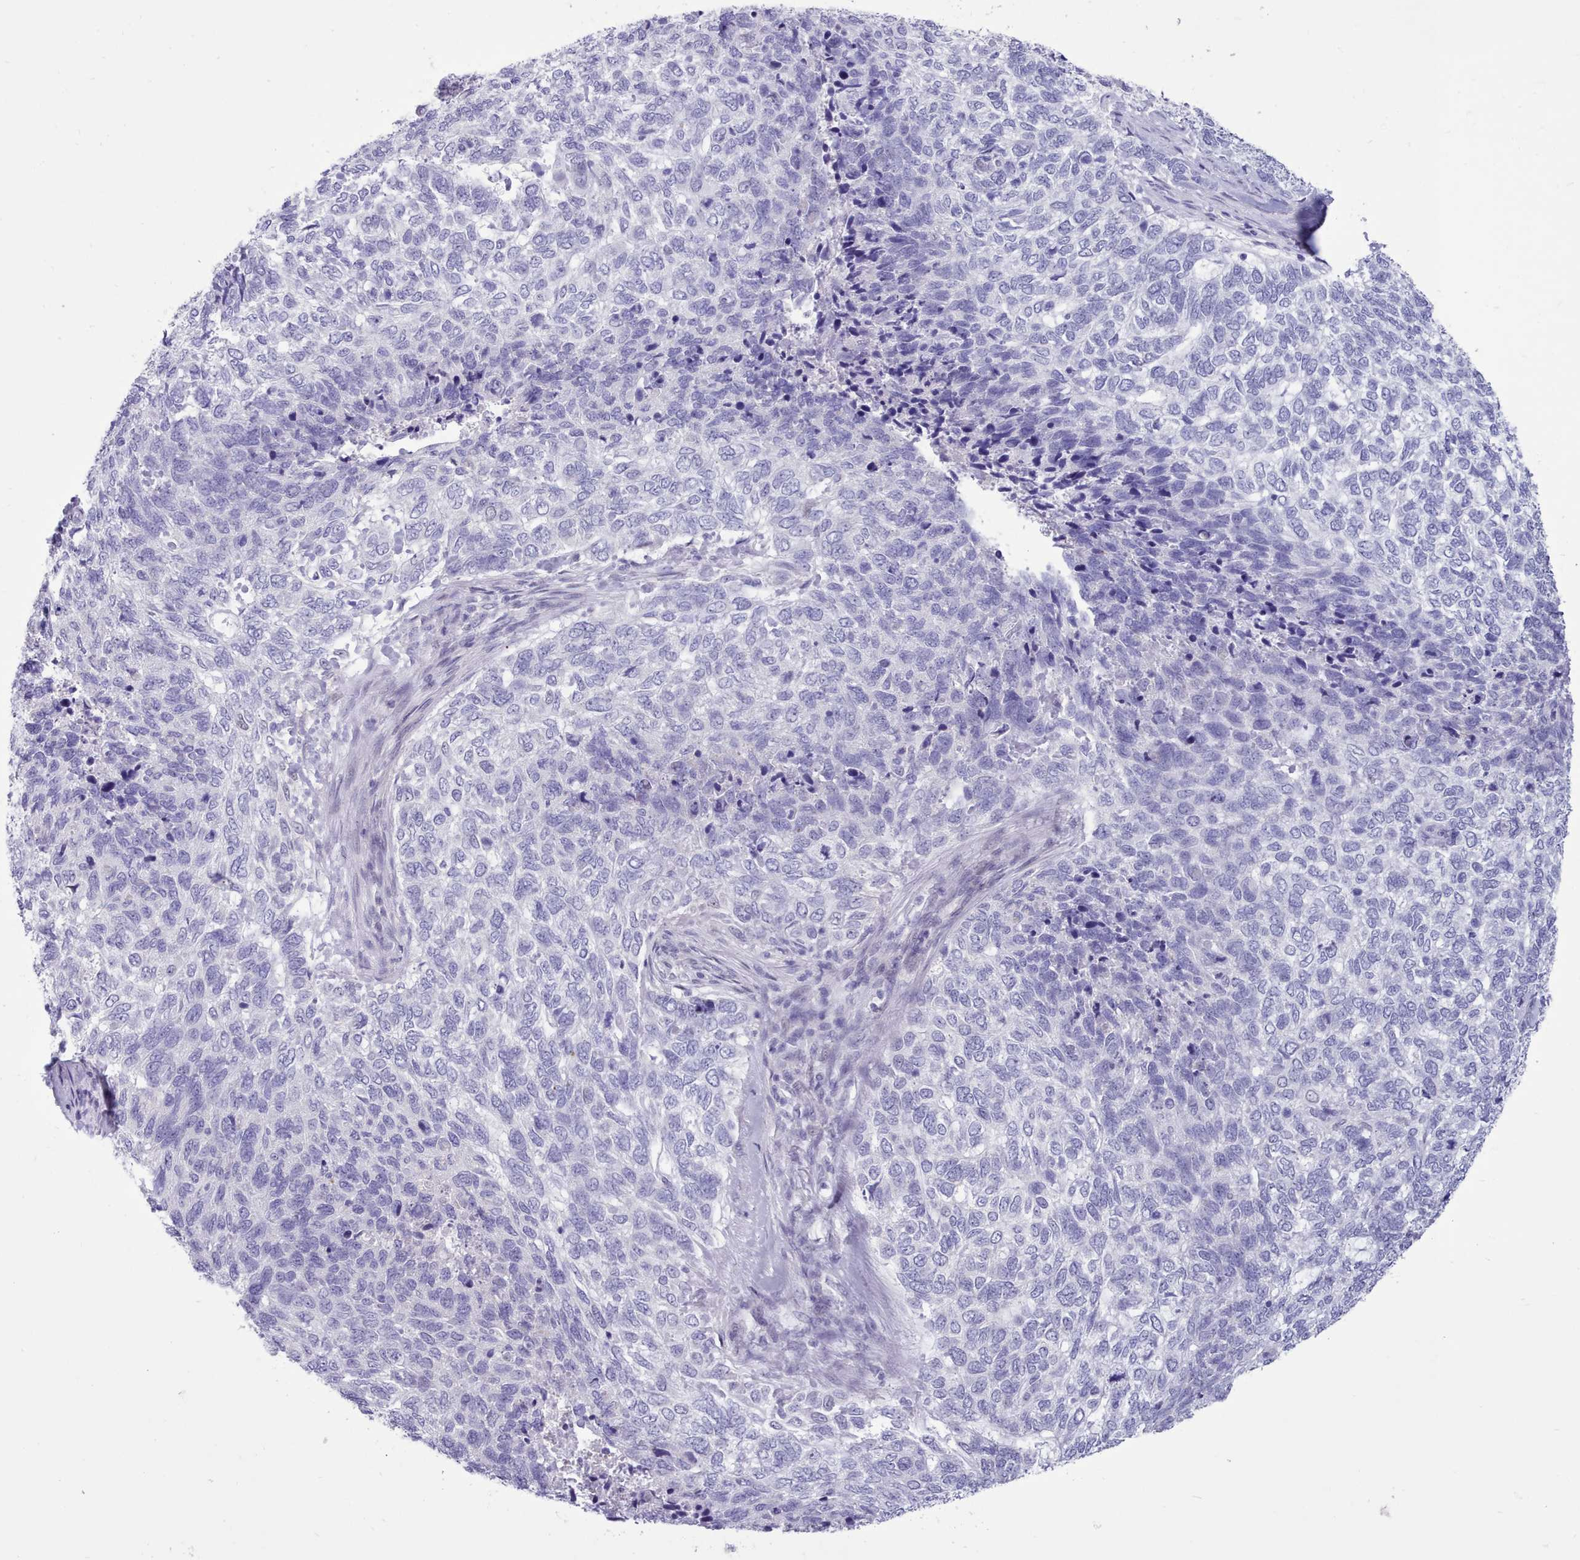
{"staining": {"intensity": "negative", "quantity": "none", "location": "none"}, "tissue": "skin cancer", "cell_type": "Tumor cells", "image_type": "cancer", "snomed": [{"axis": "morphology", "description": "Basal cell carcinoma"}, {"axis": "topography", "description": "Skin"}], "caption": "IHC histopathology image of neoplastic tissue: skin cancer stained with DAB (3,3'-diaminobenzidine) exhibits no significant protein staining in tumor cells. (DAB (3,3'-diaminobenzidine) IHC with hematoxylin counter stain).", "gene": "TMEM253", "patient": {"sex": "female", "age": 65}}